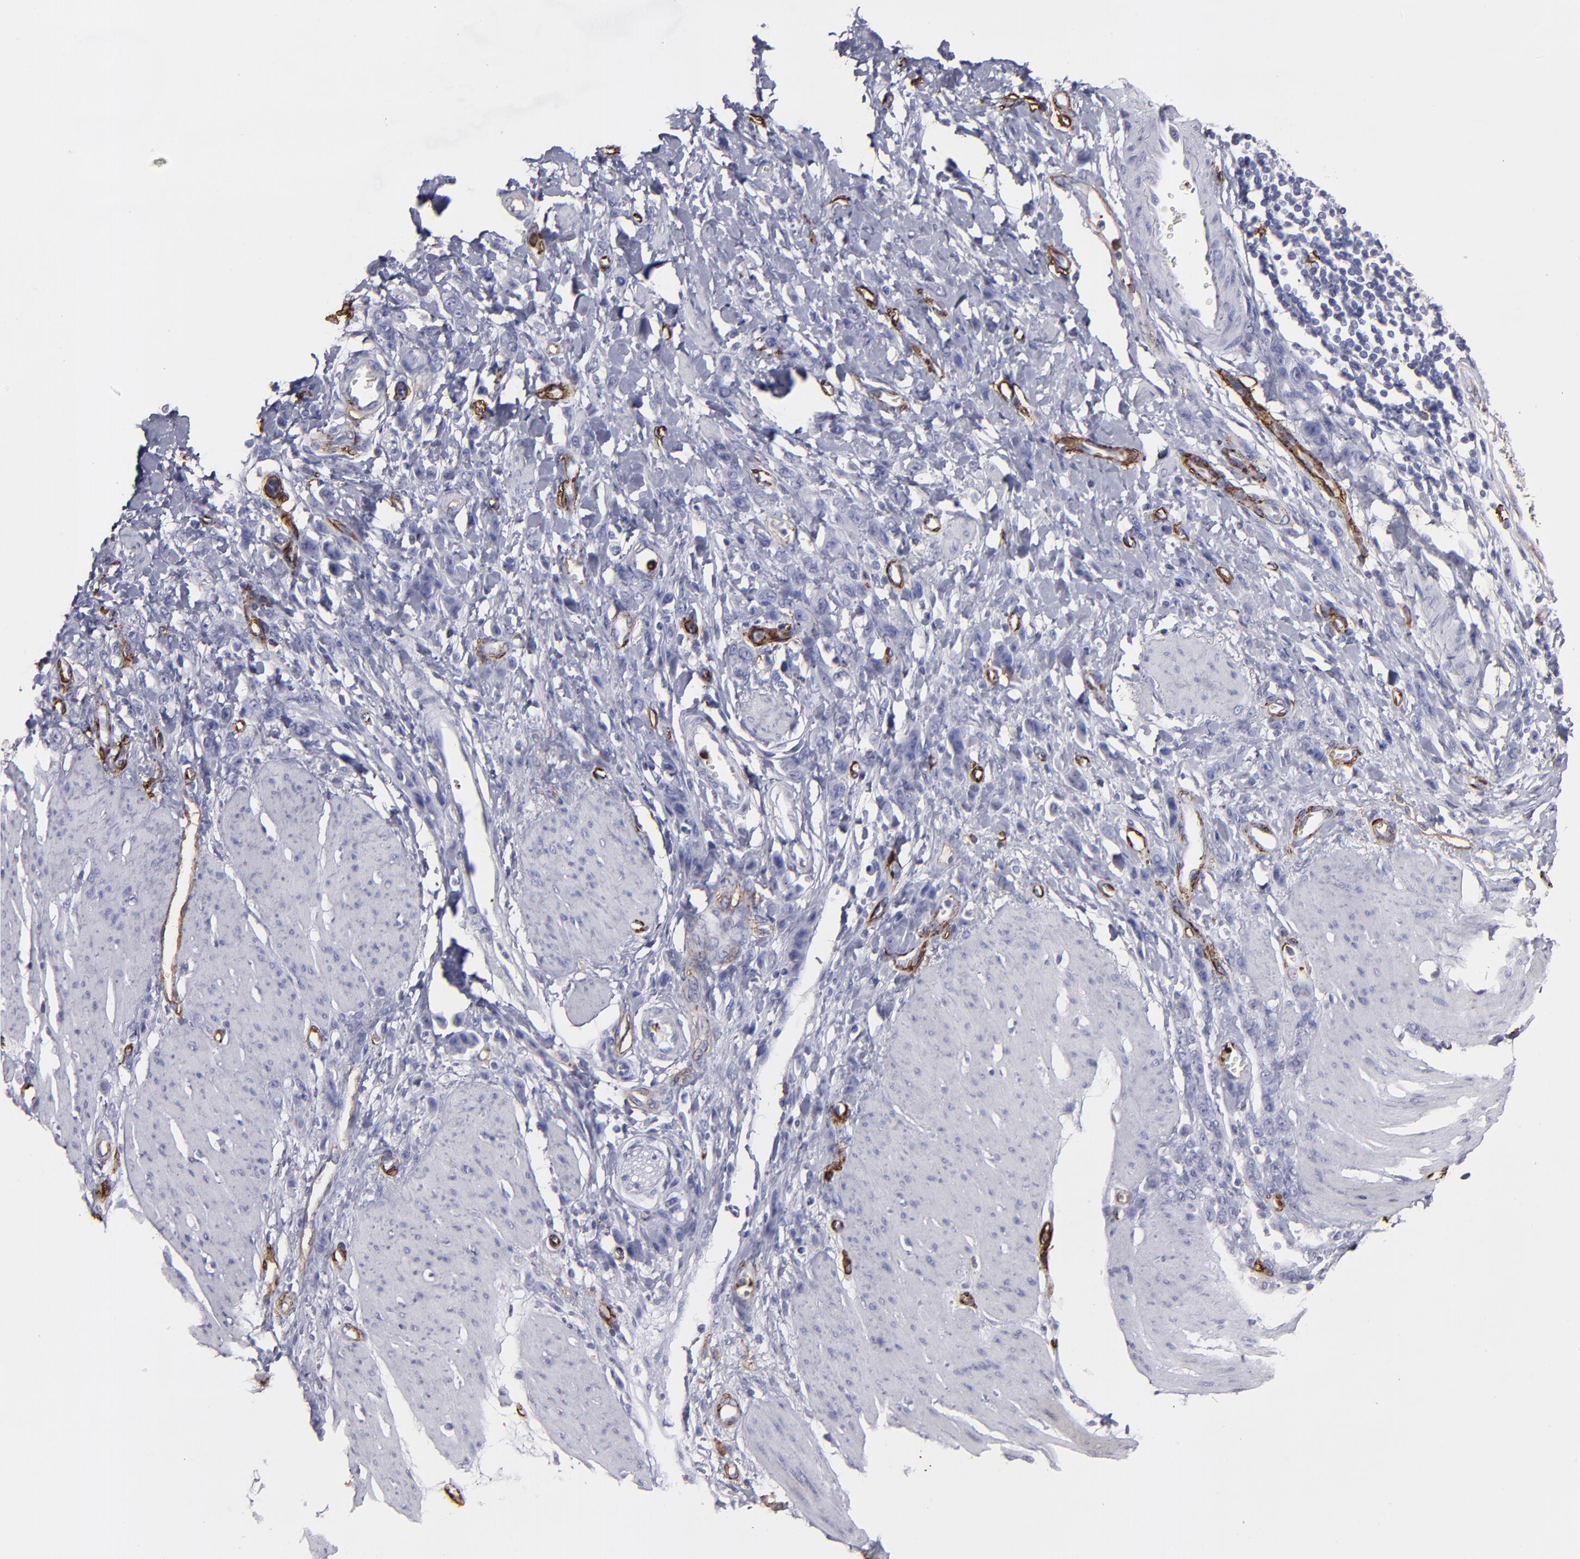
{"staining": {"intensity": "negative", "quantity": "none", "location": "none"}, "tissue": "stomach cancer", "cell_type": "Tumor cells", "image_type": "cancer", "snomed": [{"axis": "morphology", "description": "Normal tissue, NOS"}, {"axis": "morphology", "description": "Adenocarcinoma, NOS"}, {"axis": "topography", "description": "Stomach"}], "caption": "Protein analysis of adenocarcinoma (stomach) shows no significant expression in tumor cells.", "gene": "CD36", "patient": {"sex": "male", "age": 82}}